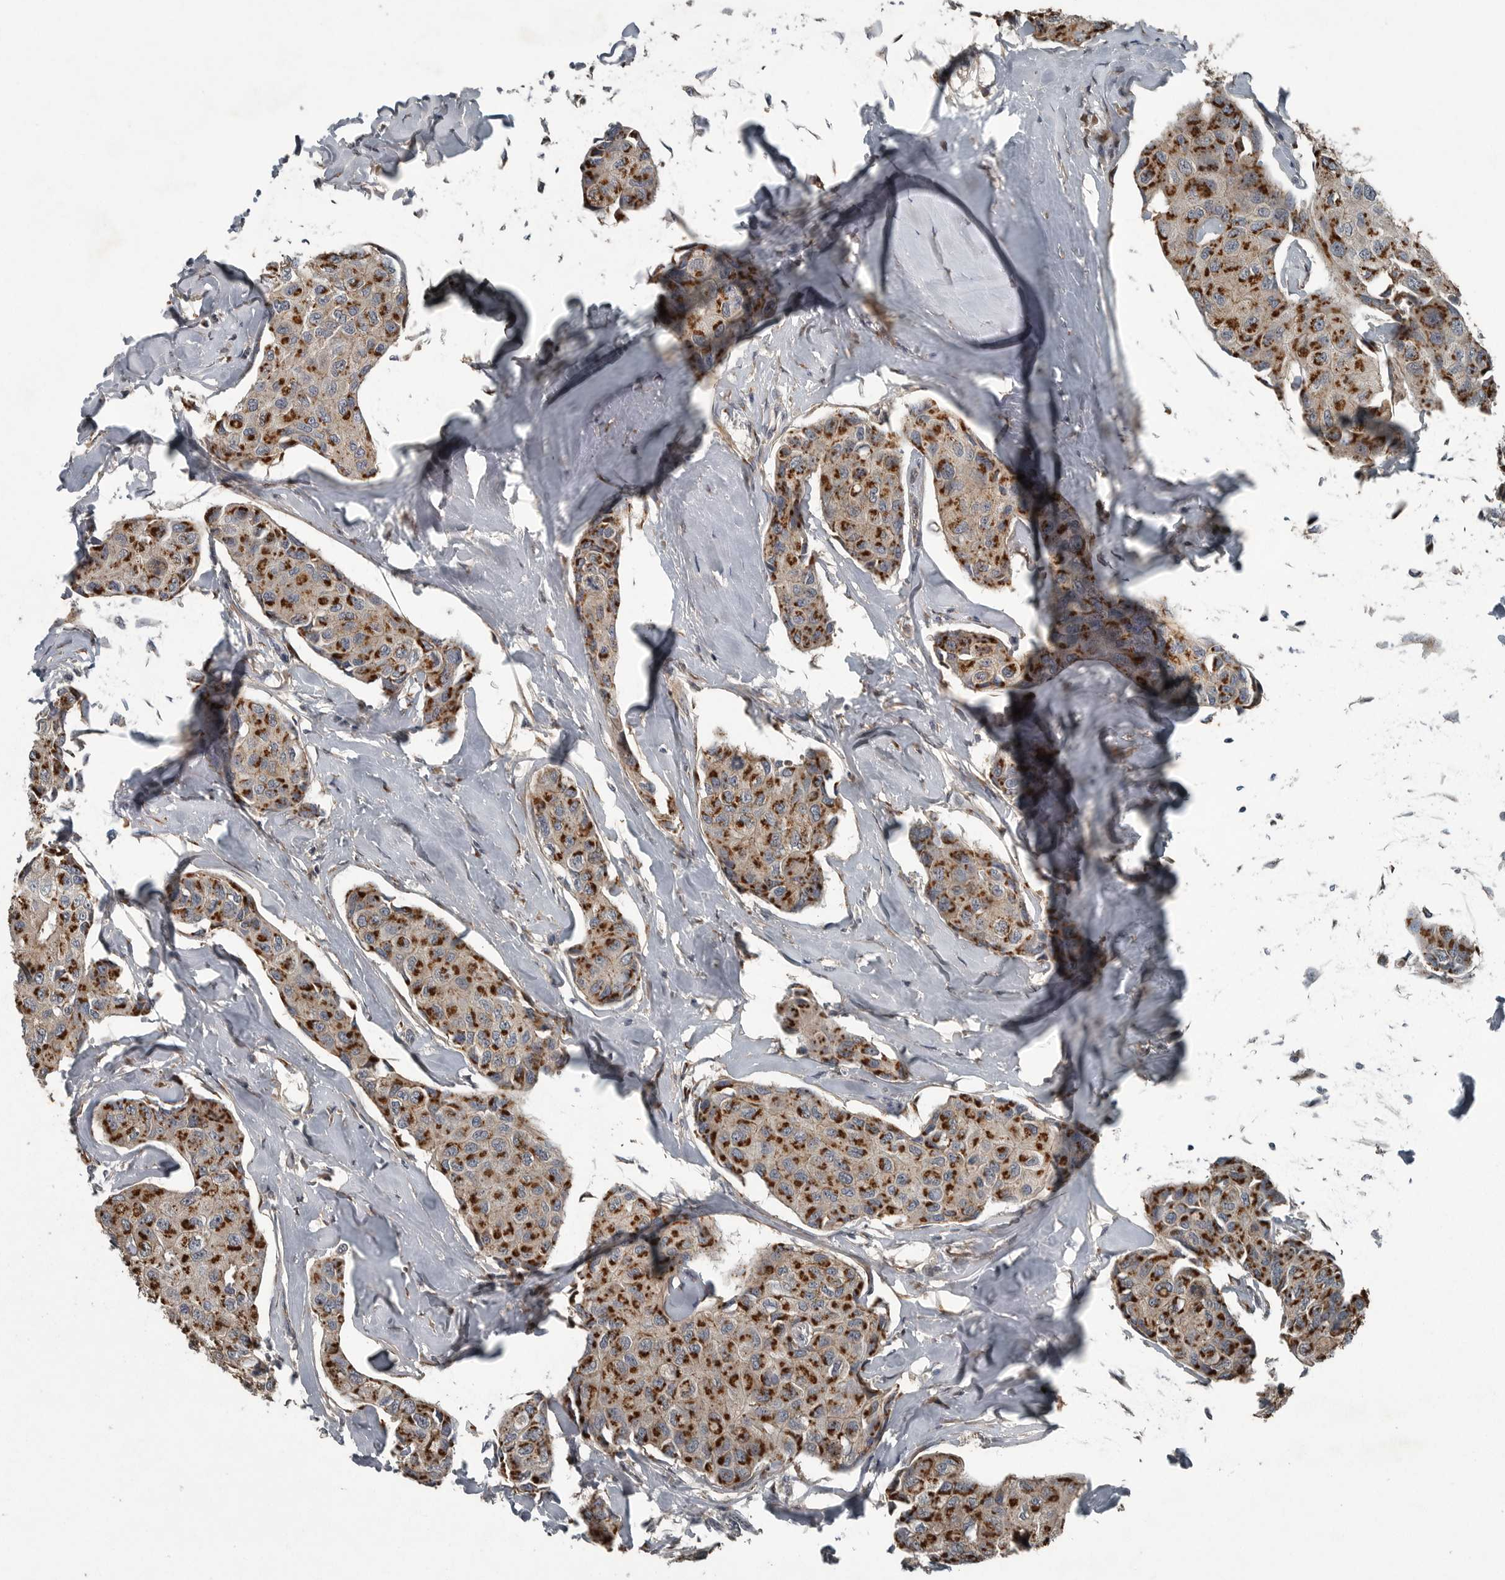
{"staining": {"intensity": "strong", "quantity": ">75%", "location": "cytoplasmic/membranous"}, "tissue": "breast cancer", "cell_type": "Tumor cells", "image_type": "cancer", "snomed": [{"axis": "morphology", "description": "Duct carcinoma"}, {"axis": "topography", "description": "Breast"}], "caption": "This is an image of IHC staining of breast infiltrating ductal carcinoma, which shows strong positivity in the cytoplasmic/membranous of tumor cells.", "gene": "ZNF345", "patient": {"sex": "female", "age": 80}}